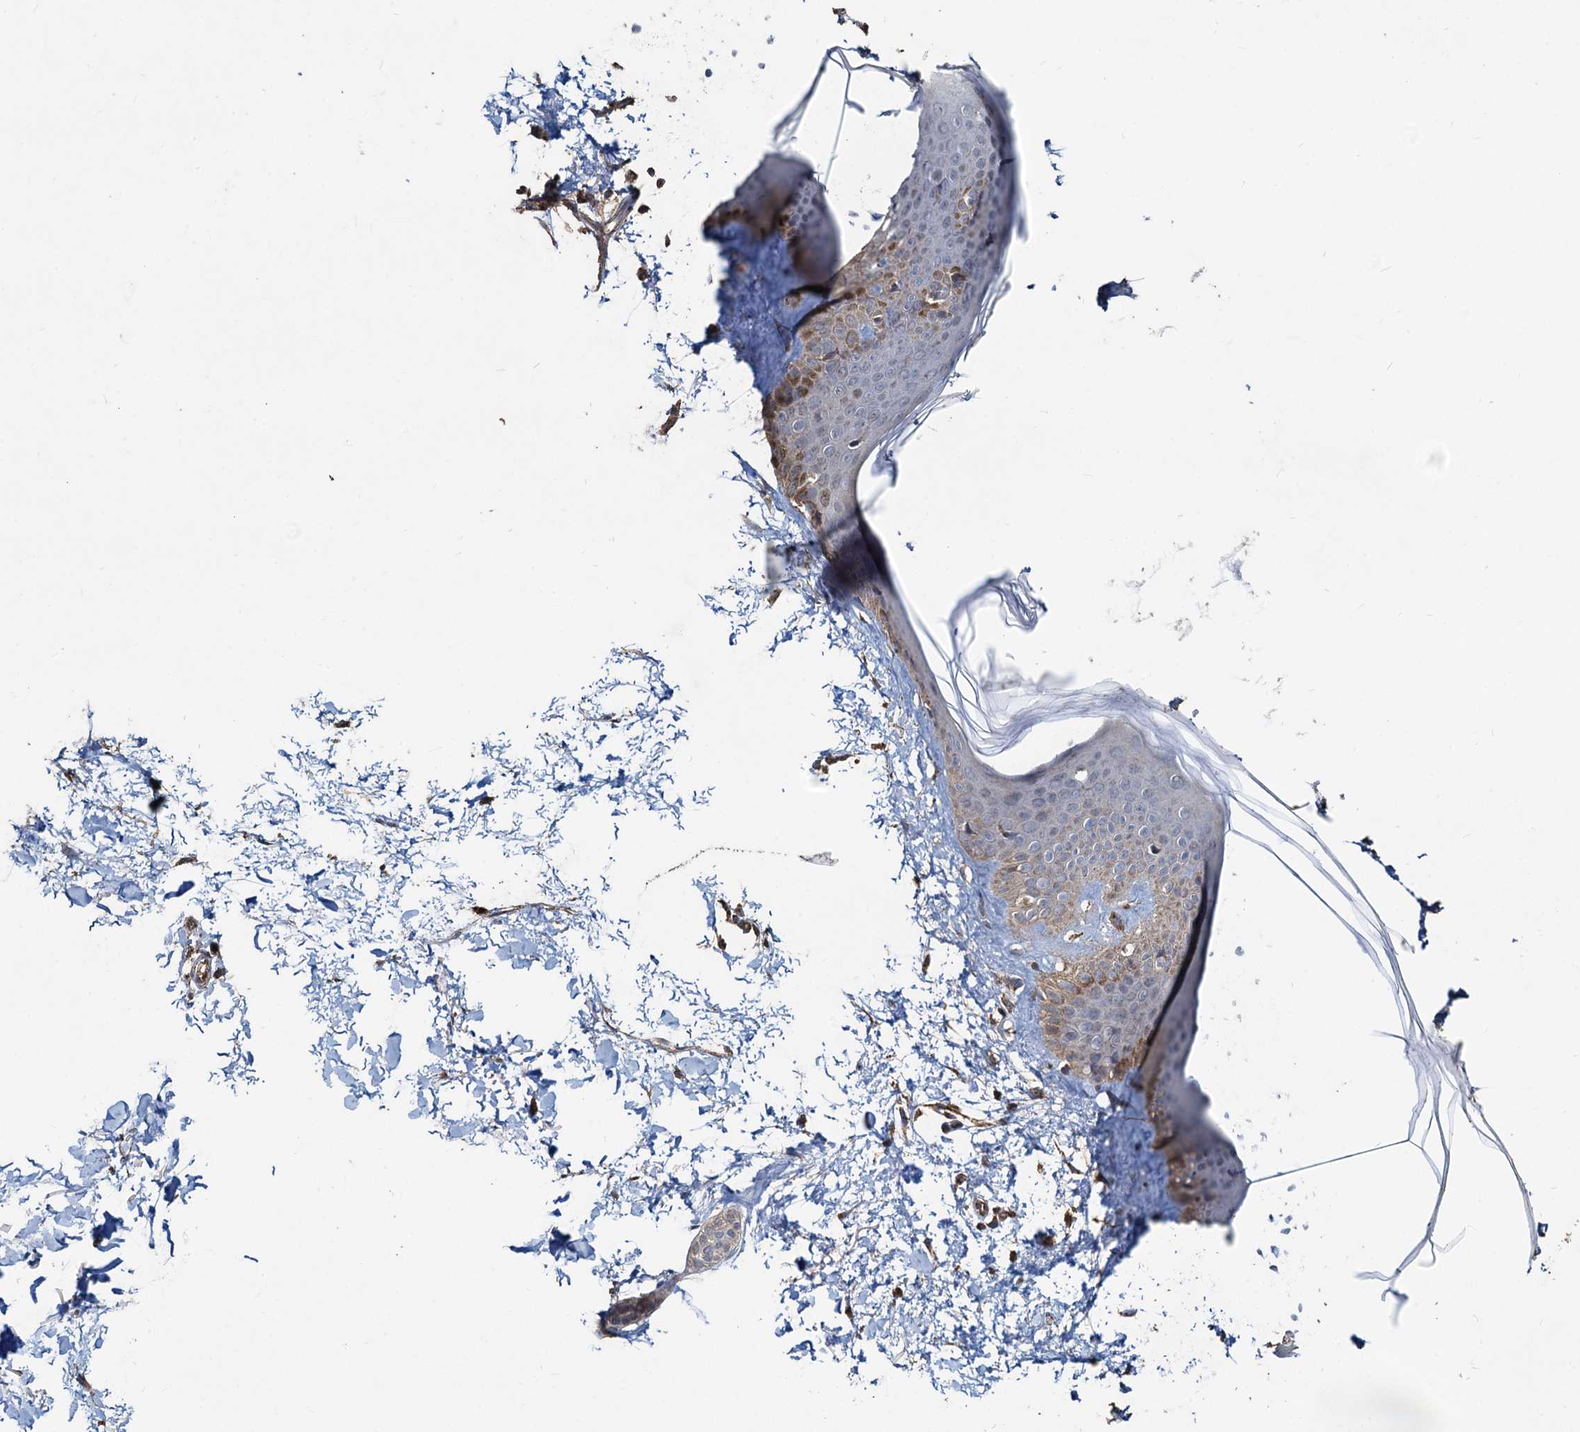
{"staining": {"intensity": "moderate", "quantity": ">75%", "location": "cytoplasmic/membranous"}, "tissue": "skin", "cell_type": "Fibroblasts", "image_type": "normal", "snomed": [{"axis": "morphology", "description": "Normal tissue, NOS"}, {"axis": "topography", "description": "Skin"}], "caption": "Skin stained with immunohistochemistry (IHC) demonstrates moderate cytoplasmic/membranous positivity in approximately >75% of fibroblasts.", "gene": "SDS", "patient": {"sex": "female", "age": 58}}